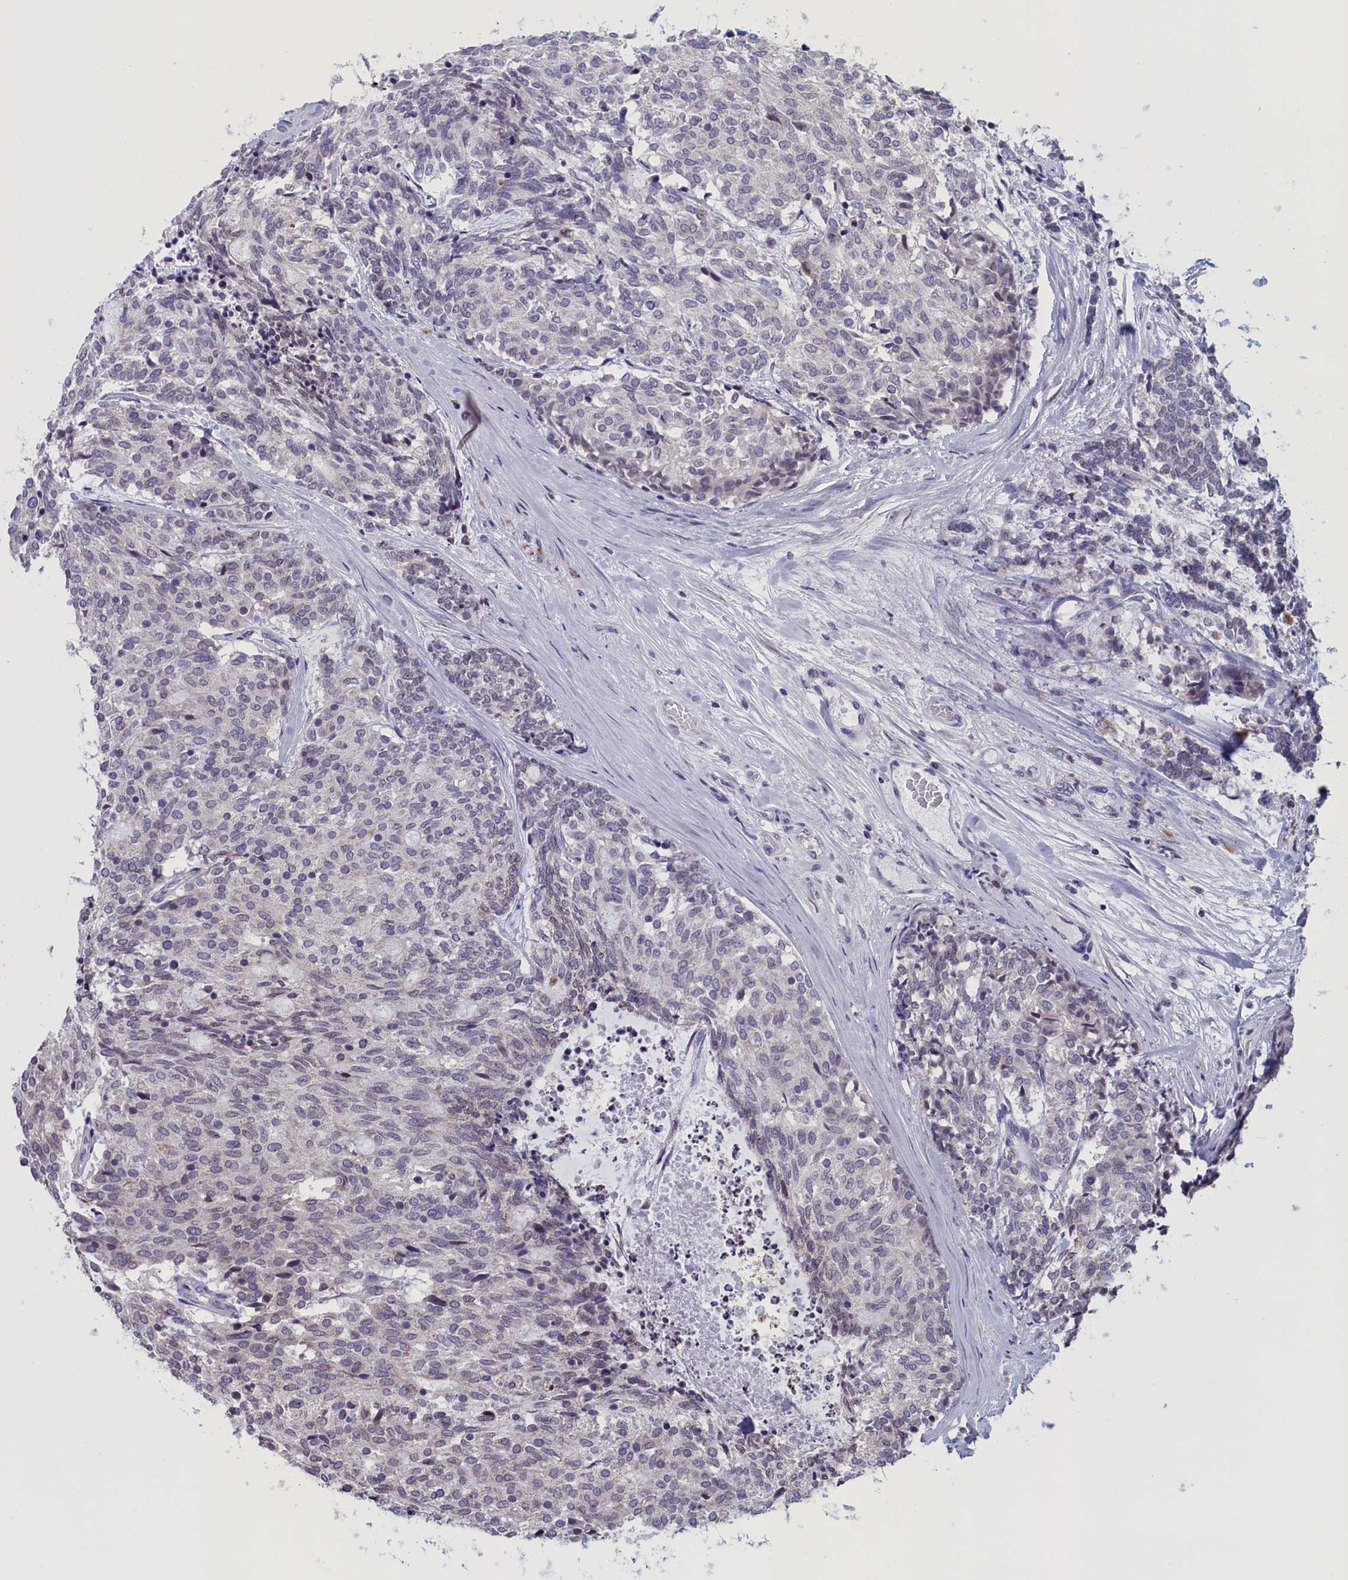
{"staining": {"intensity": "negative", "quantity": "none", "location": "none"}, "tissue": "carcinoid", "cell_type": "Tumor cells", "image_type": "cancer", "snomed": [{"axis": "morphology", "description": "Carcinoid, malignant, NOS"}, {"axis": "topography", "description": "Pancreas"}], "caption": "Photomicrograph shows no protein expression in tumor cells of malignant carcinoid tissue.", "gene": "PARS2", "patient": {"sex": "female", "age": 54}}